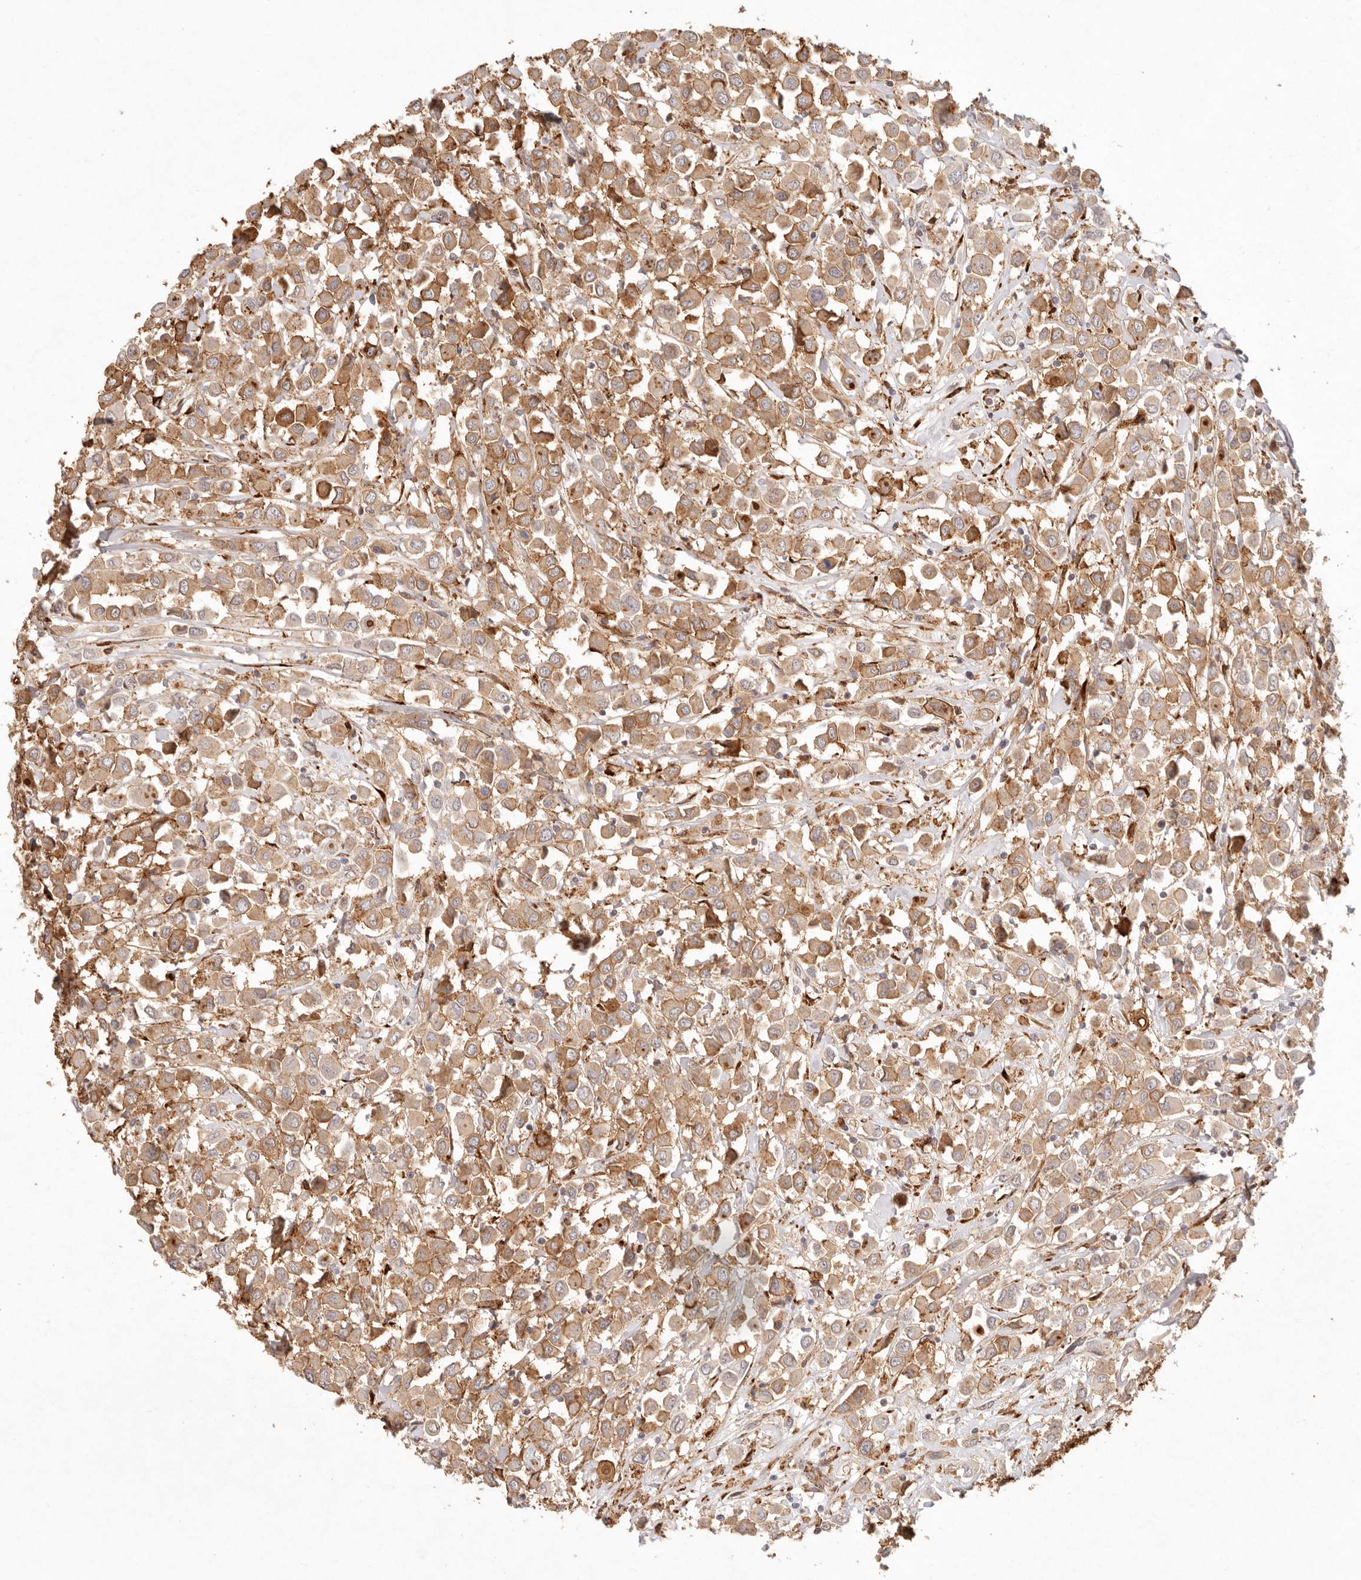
{"staining": {"intensity": "strong", "quantity": ">75%", "location": "cytoplasmic/membranous"}, "tissue": "breast cancer", "cell_type": "Tumor cells", "image_type": "cancer", "snomed": [{"axis": "morphology", "description": "Duct carcinoma"}, {"axis": "topography", "description": "Breast"}], "caption": "DAB (3,3'-diaminobenzidine) immunohistochemical staining of human breast invasive ductal carcinoma exhibits strong cytoplasmic/membranous protein expression in approximately >75% of tumor cells. The staining was performed using DAB, with brown indicating positive protein expression. Nuclei are stained blue with hematoxylin.", "gene": "C1orf127", "patient": {"sex": "female", "age": 61}}